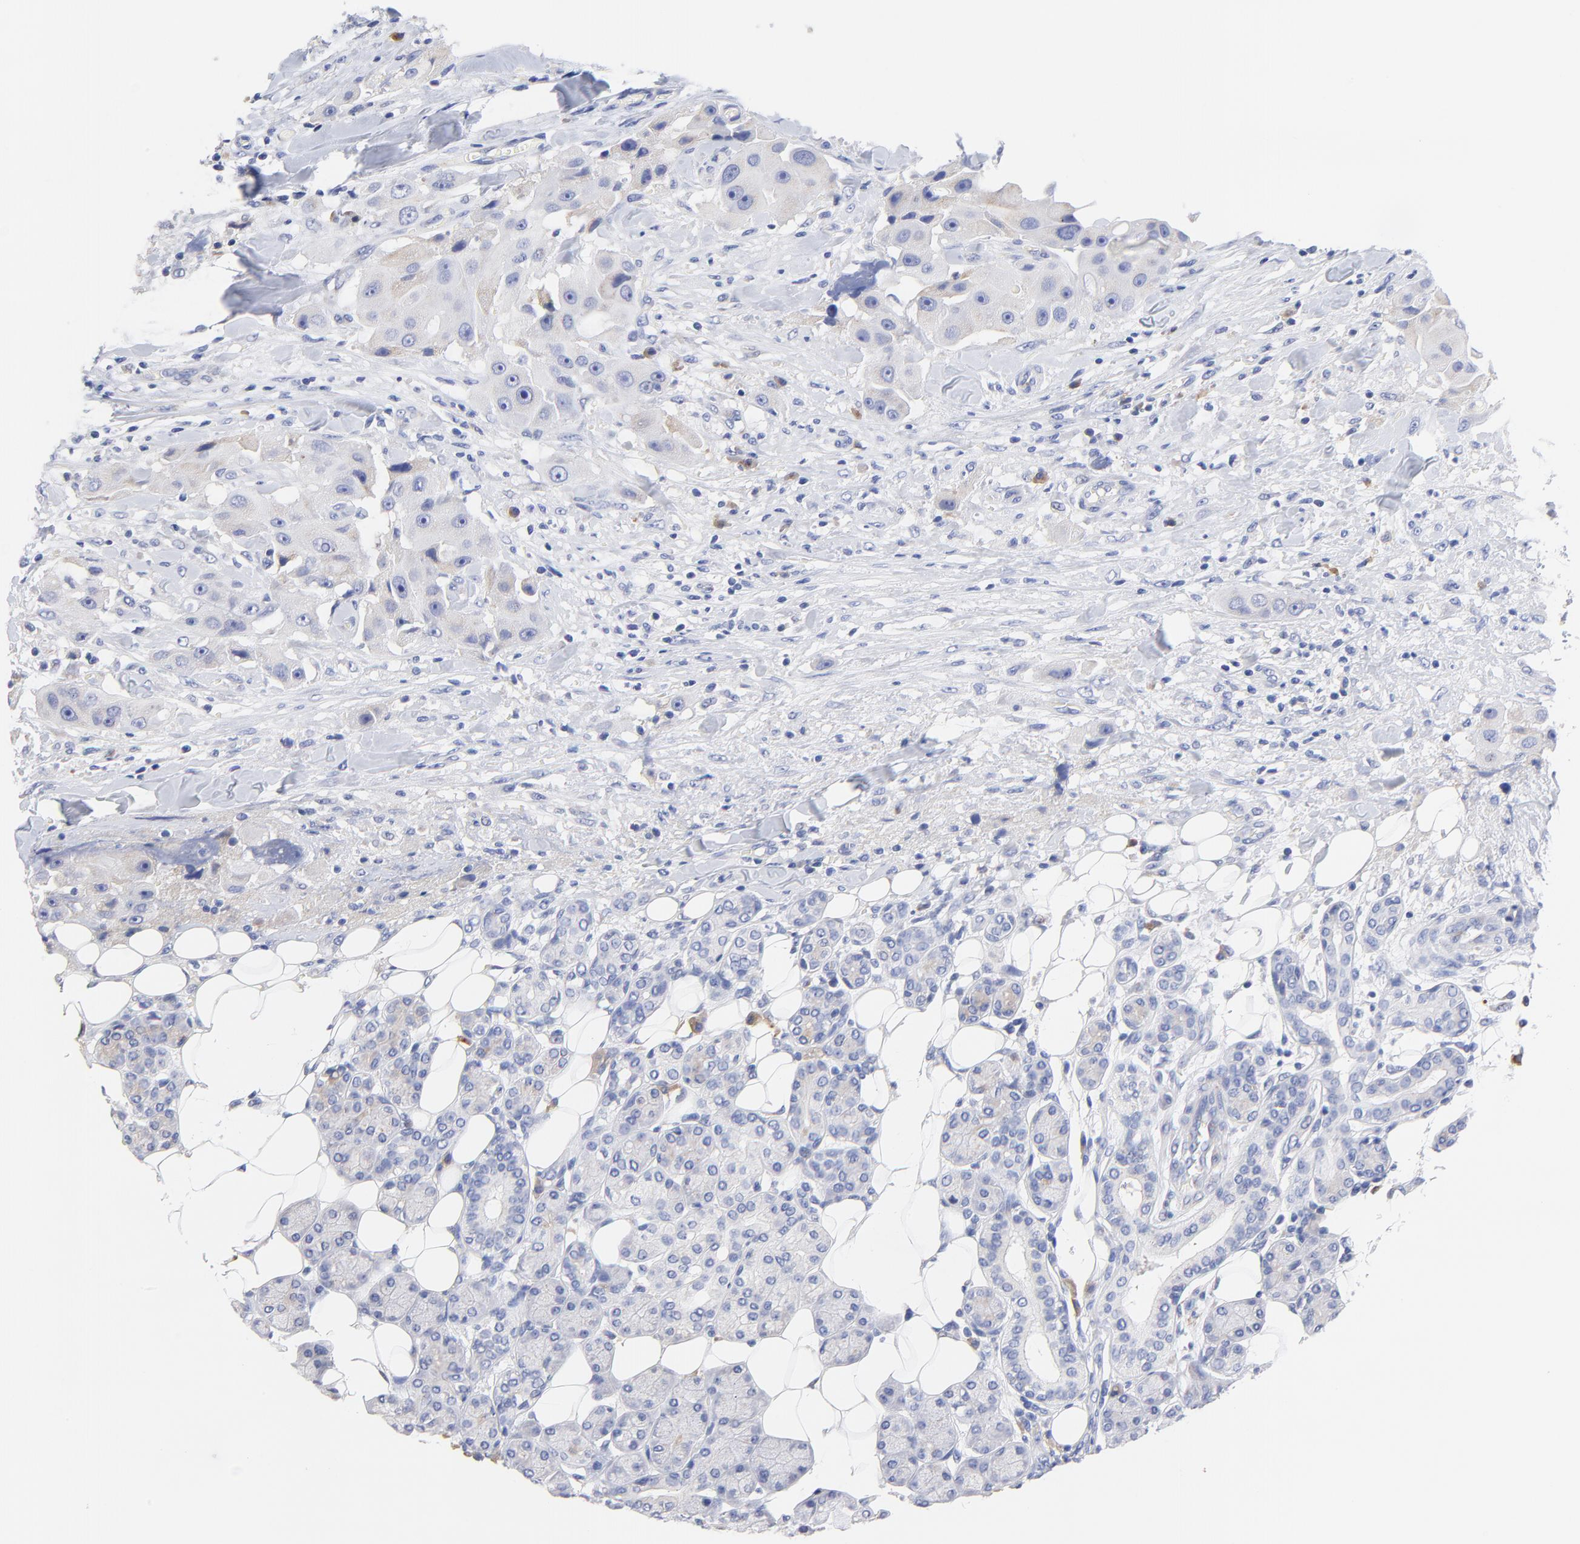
{"staining": {"intensity": "weak", "quantity": "<25%", "location": "cytoplasmic/membranous"}, "tissue": "head and neck cancer", "cell_type": "Tumor cells", "image_type": "cancer", "snomed": [{"axis": "morphology", "description": "Normal tissue, NOS"}, {"axis": "morphology", "description": "Adenocarcinoma, NOS"}, {"axis": "topography", "description": "Salivary gland"}, {"axis": "topography", "description": "Head-Neck"}], "caption": "This is a micrograph of IHC staining of head and neck cancer, which shows no expression in tumor cells.", "gene": "LAX1", "patient": {"sex": "male", "age": 80}}